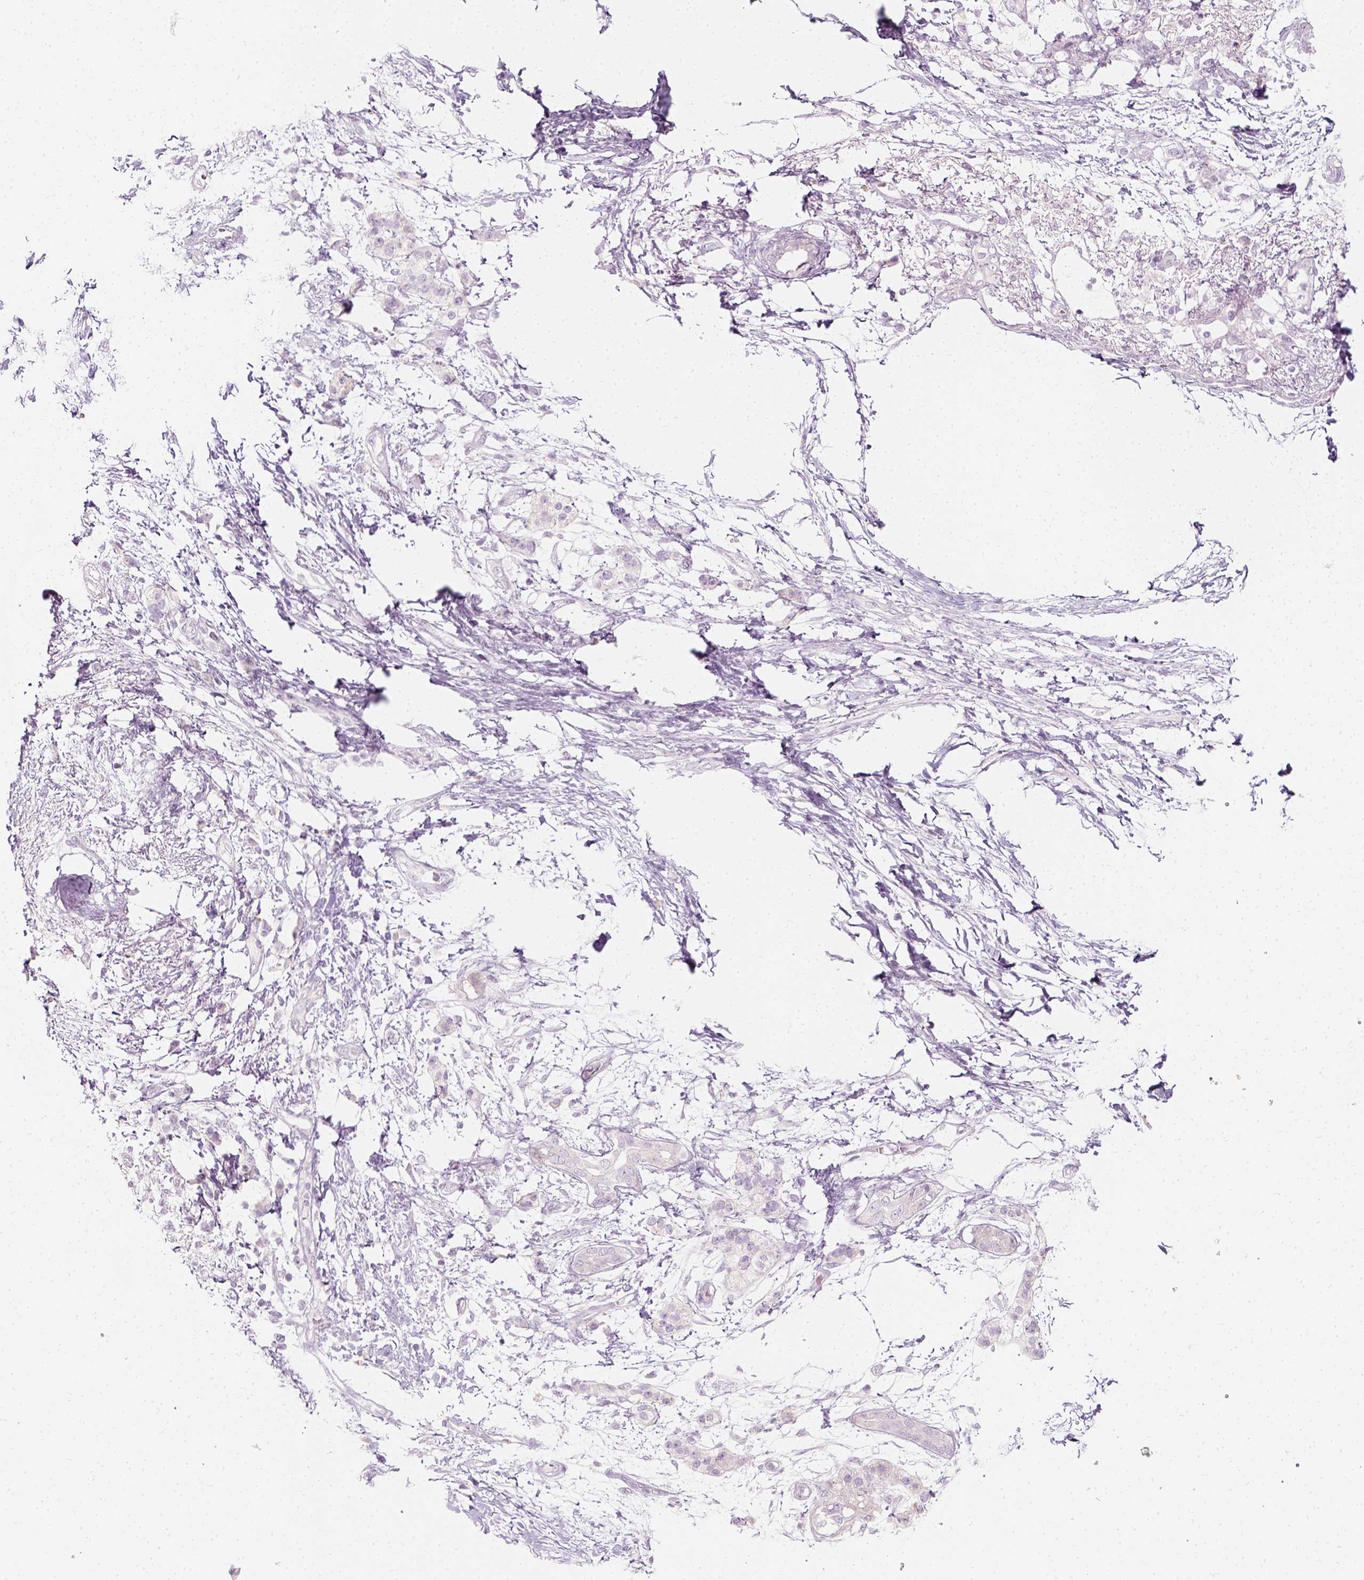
{"staining": {"intensity": "negative", "quantity": "none", "location": "none"}, "tissue": "pancreatic cancer", "cell_type": "Tumor cells", "image_type": "cancer", "snomed": [{"axis": "morphology", "description": "Adenocarcinoma, NOS"}, {"axis": "topography", "description": "Pancreas"}], "caption": "High power microscopy photomicrograph of an IHC photomicrograph of pancreatic cancer, revealing no significant expression in tumor cells.", "gene": "PRAME", "patient": {"sex": "female", "age": 72}}